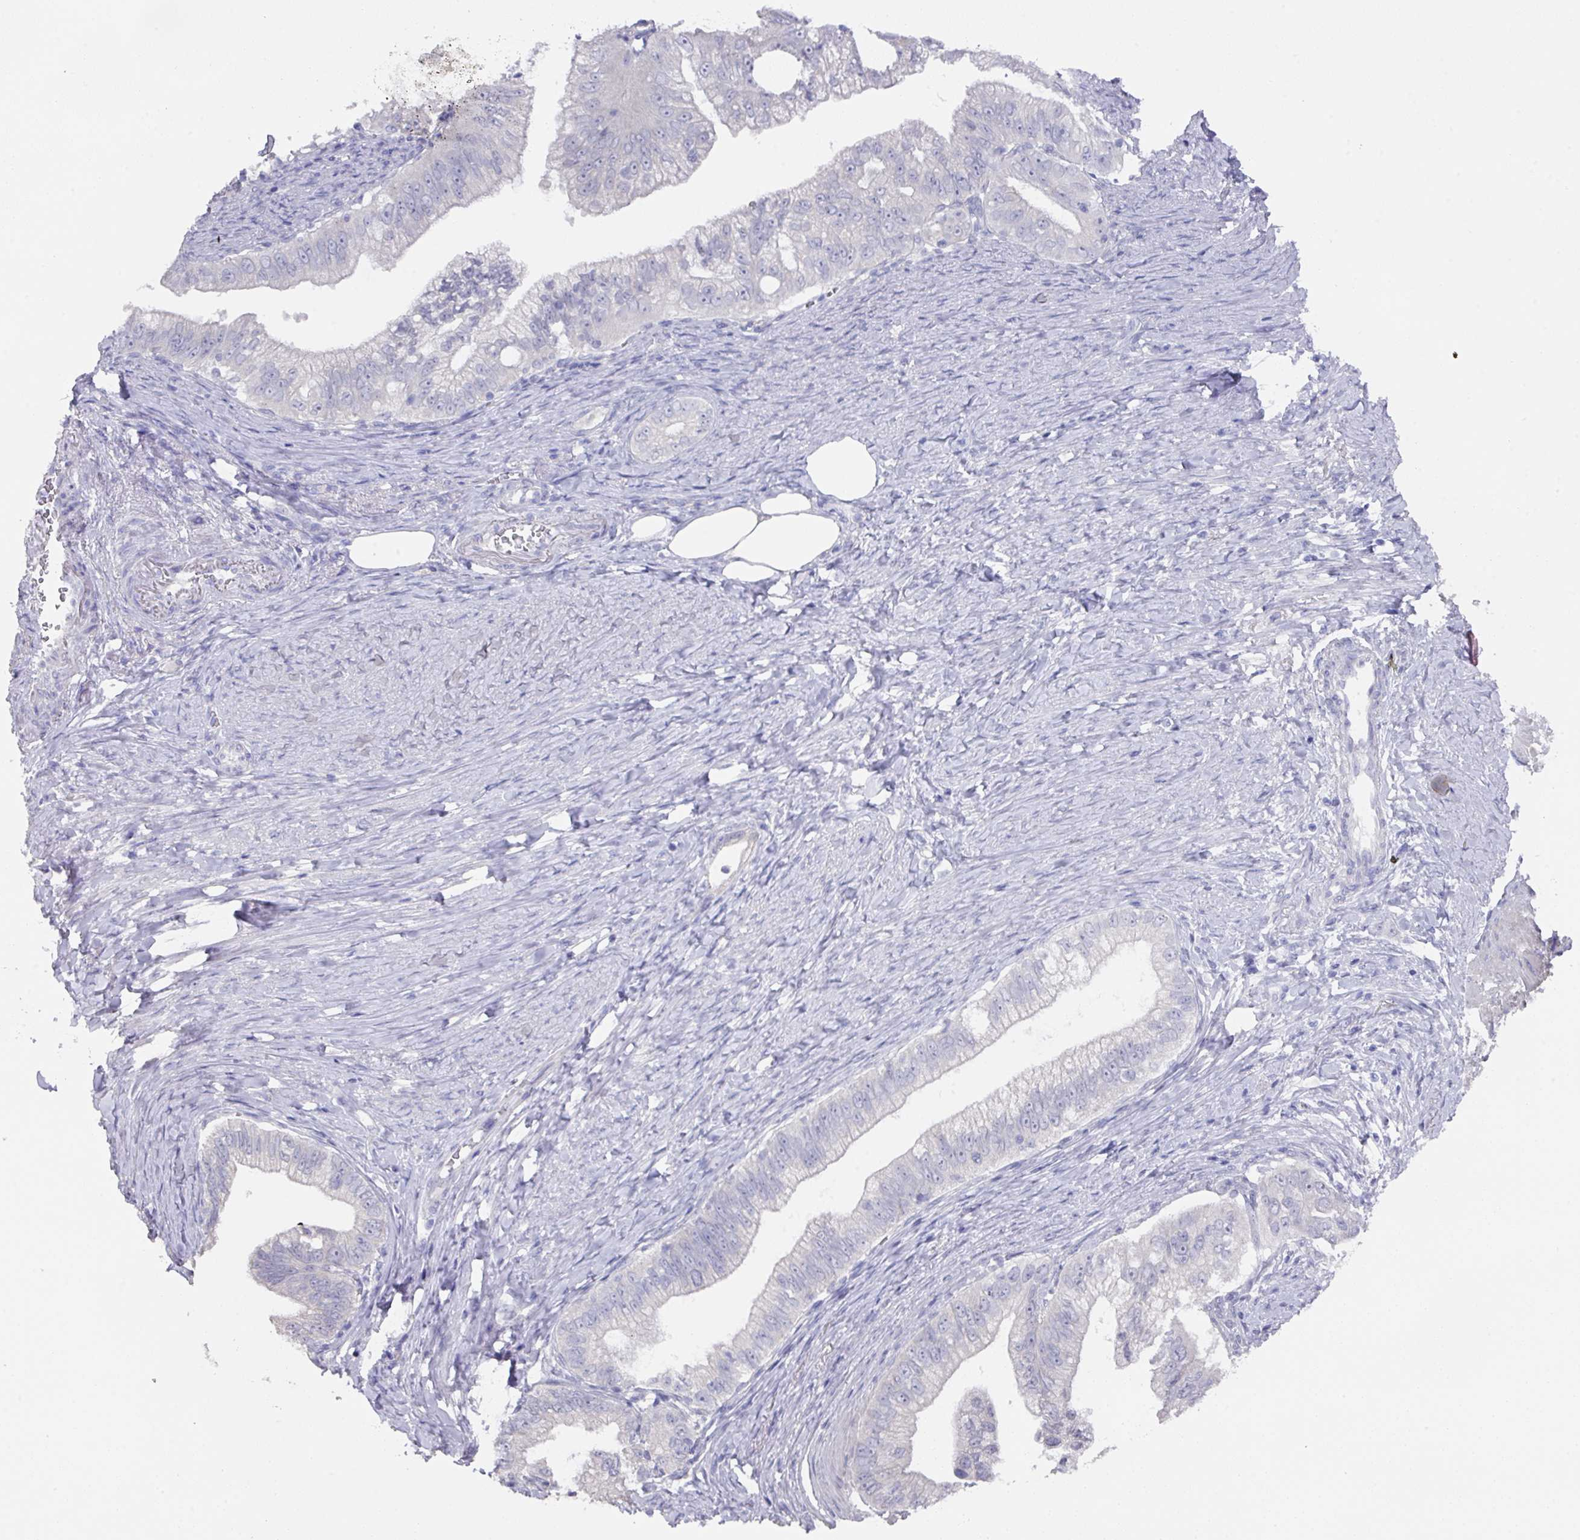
{"staining": {"intensity": "negative", "quantity": "none", "location": "none"}, "tissue": "pancreatic cancer", "cell_type": "Tumor cells", "image_type": "cancer", "snomed": [{"axis": "morphology", "description": "Adenocarcinoma, NOS"}, {"axis": "topography", "description": "Pancreas"}], "caption": "Adenocarcinoma (pancreatic) was stained to show a protein in brown. There is no significant staining in tumor cells.", "gene": "DAZL", "patient": {"sex": "male", "age": 70}}